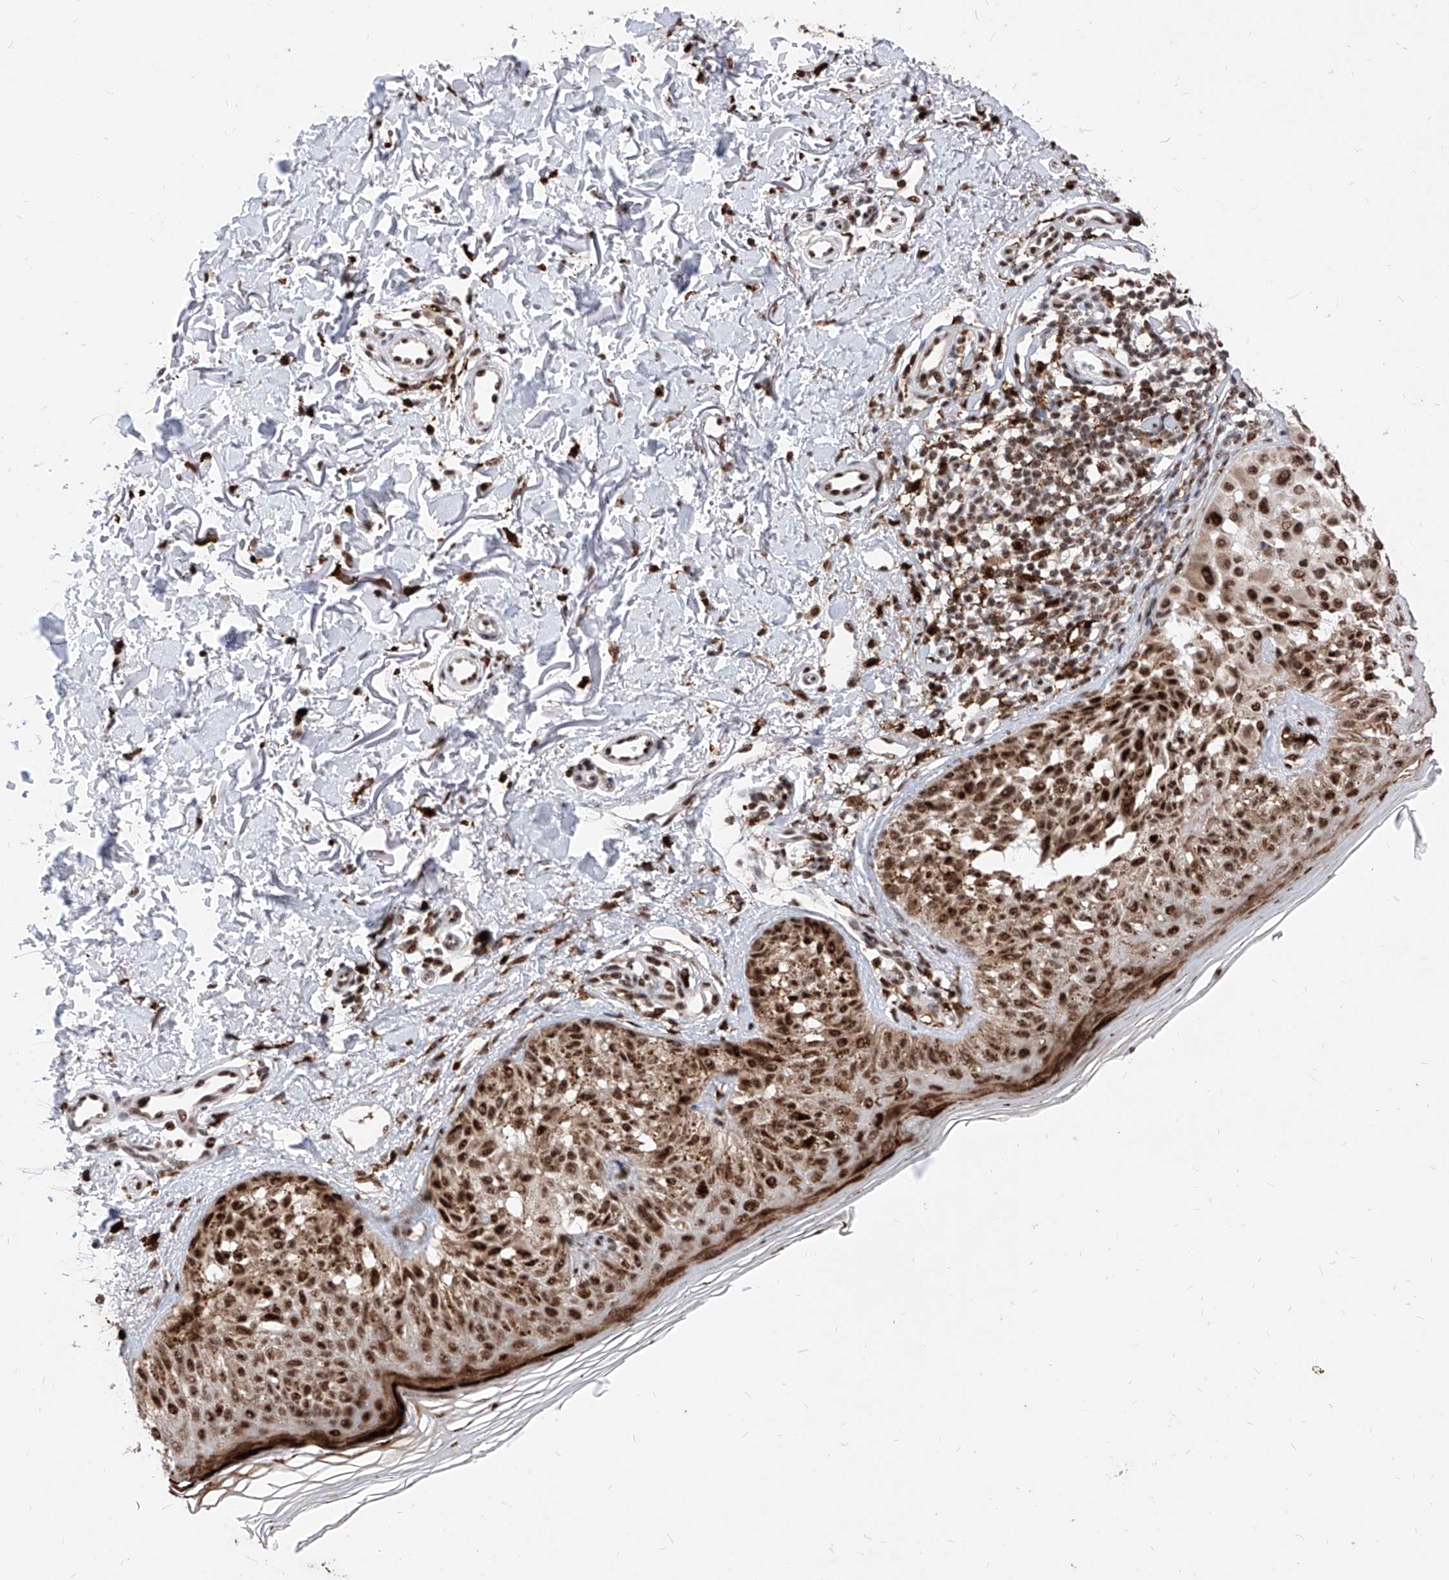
{"staining": {"intensity": "strong", "quantity": ">75%", "location": "nuclear"}, "tissue": "melanoma", "cell_type": "Tumor cells", "image_type": "cancer", "snomed": [{"axis": "morphology", "description": "Malignant melanoma, NOS"}, {"axis": "topography", "description": "Skin"}], "caption": "This is a micrograph of immunohistochemistry staining of malignant melanoma, which shows strong expression in the nuclear of tumor cells.", "gene": "PHF5A", "patient": {"sex": "female", "age": 50}}